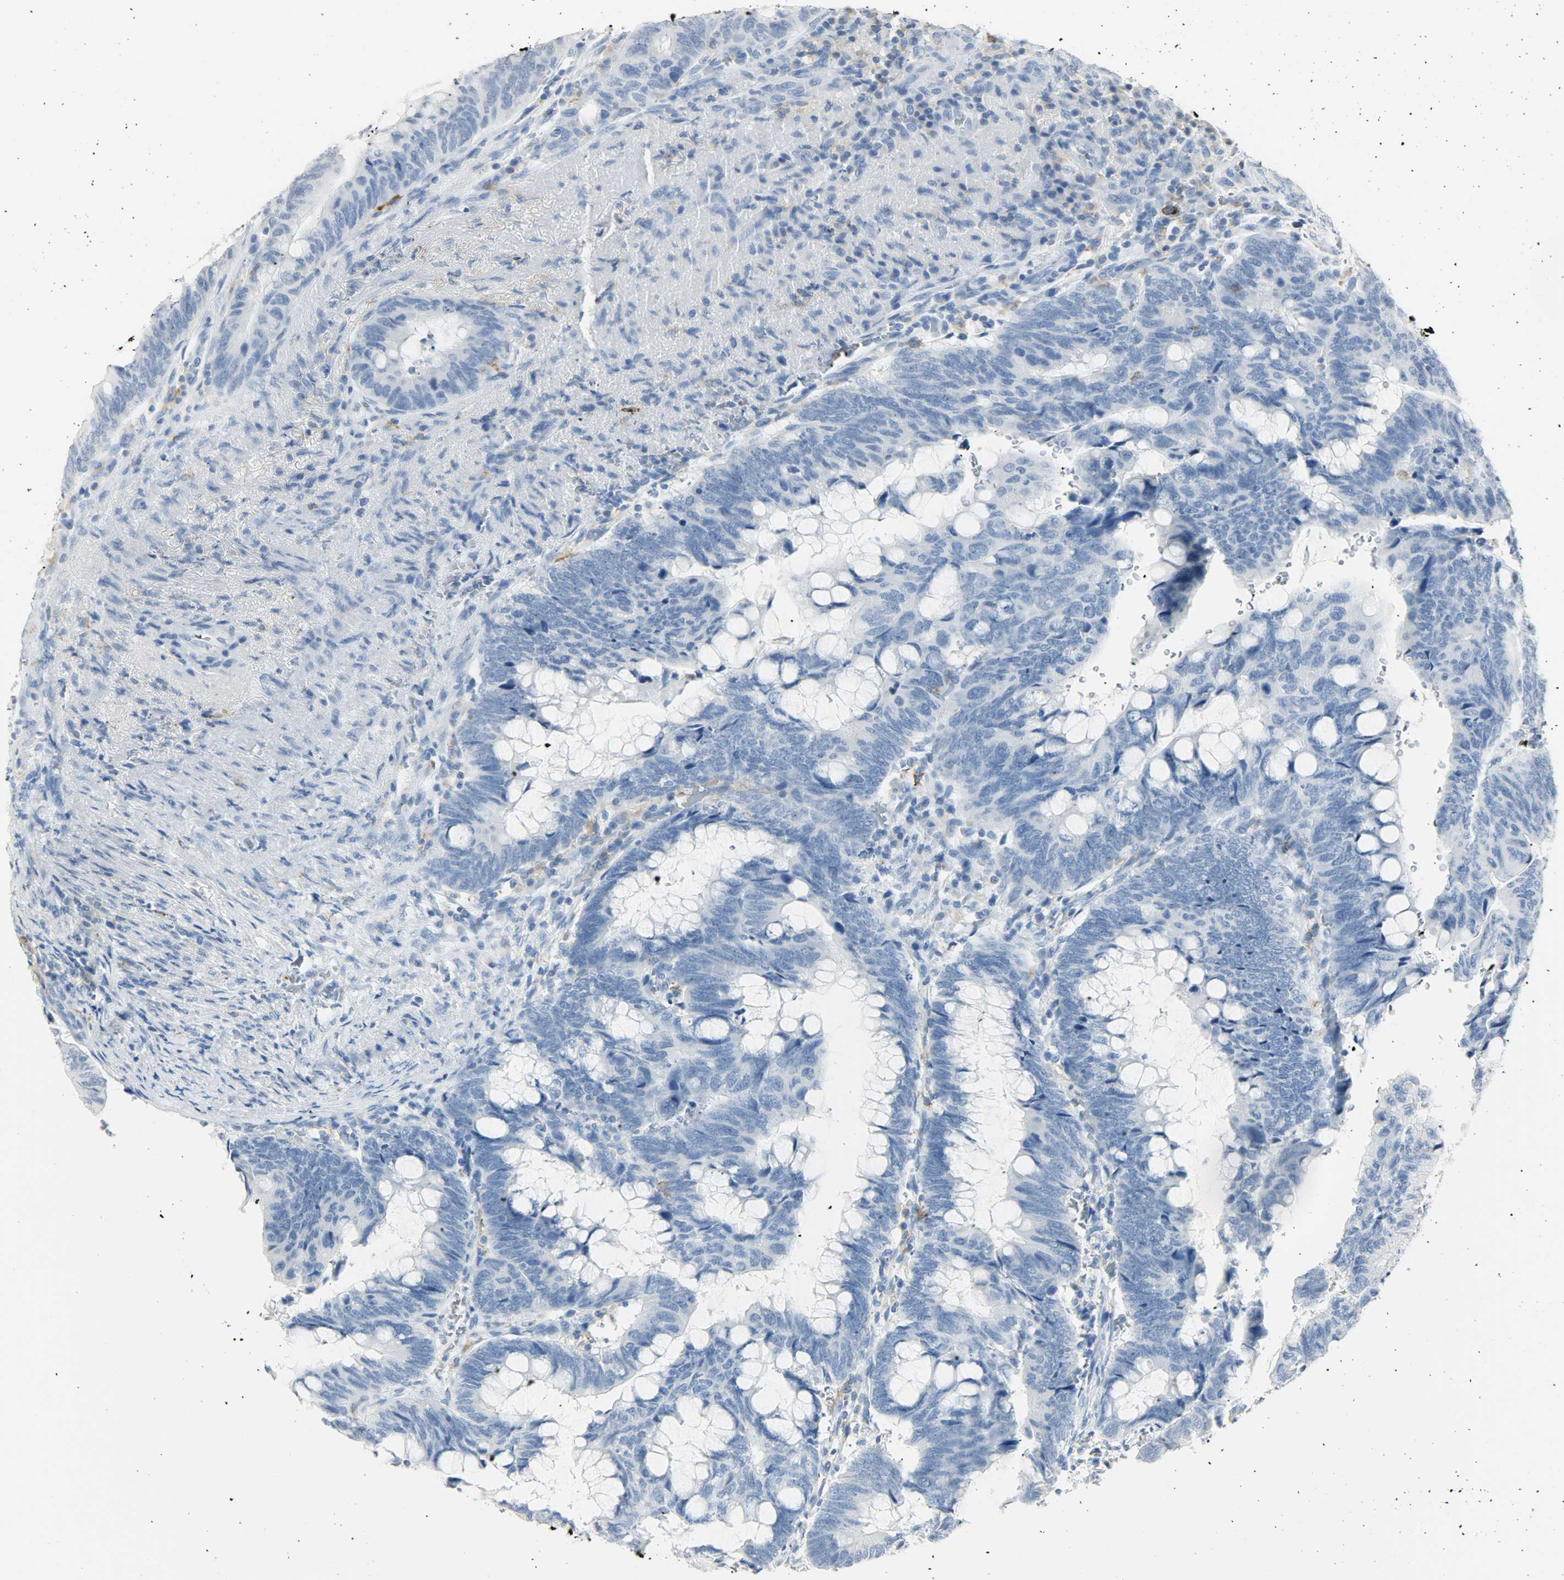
{"staining": {"intensity": "negative", "quantity": "none", "location": "none"}, "tissue": "colorectal cancer", "cell_type": "Tumor cells", "image_type": "cancer", "snomed": [{"axis": "morphology", "description": "Normal tissue, NOS"}, {"axis": "morphology", "description": "Adenocarcinoma, NOS"}, {"axis": "topography", "description": "Rectum"}, {"axis": "topography", "description": "Peripheral nerve tissue"}], "caption": "Tumor cells are negative for brown protein staining in adenocarcinoma (colorectal).", "gene": "PTPN6", "patient": {"sex": "male", "age": 92}}